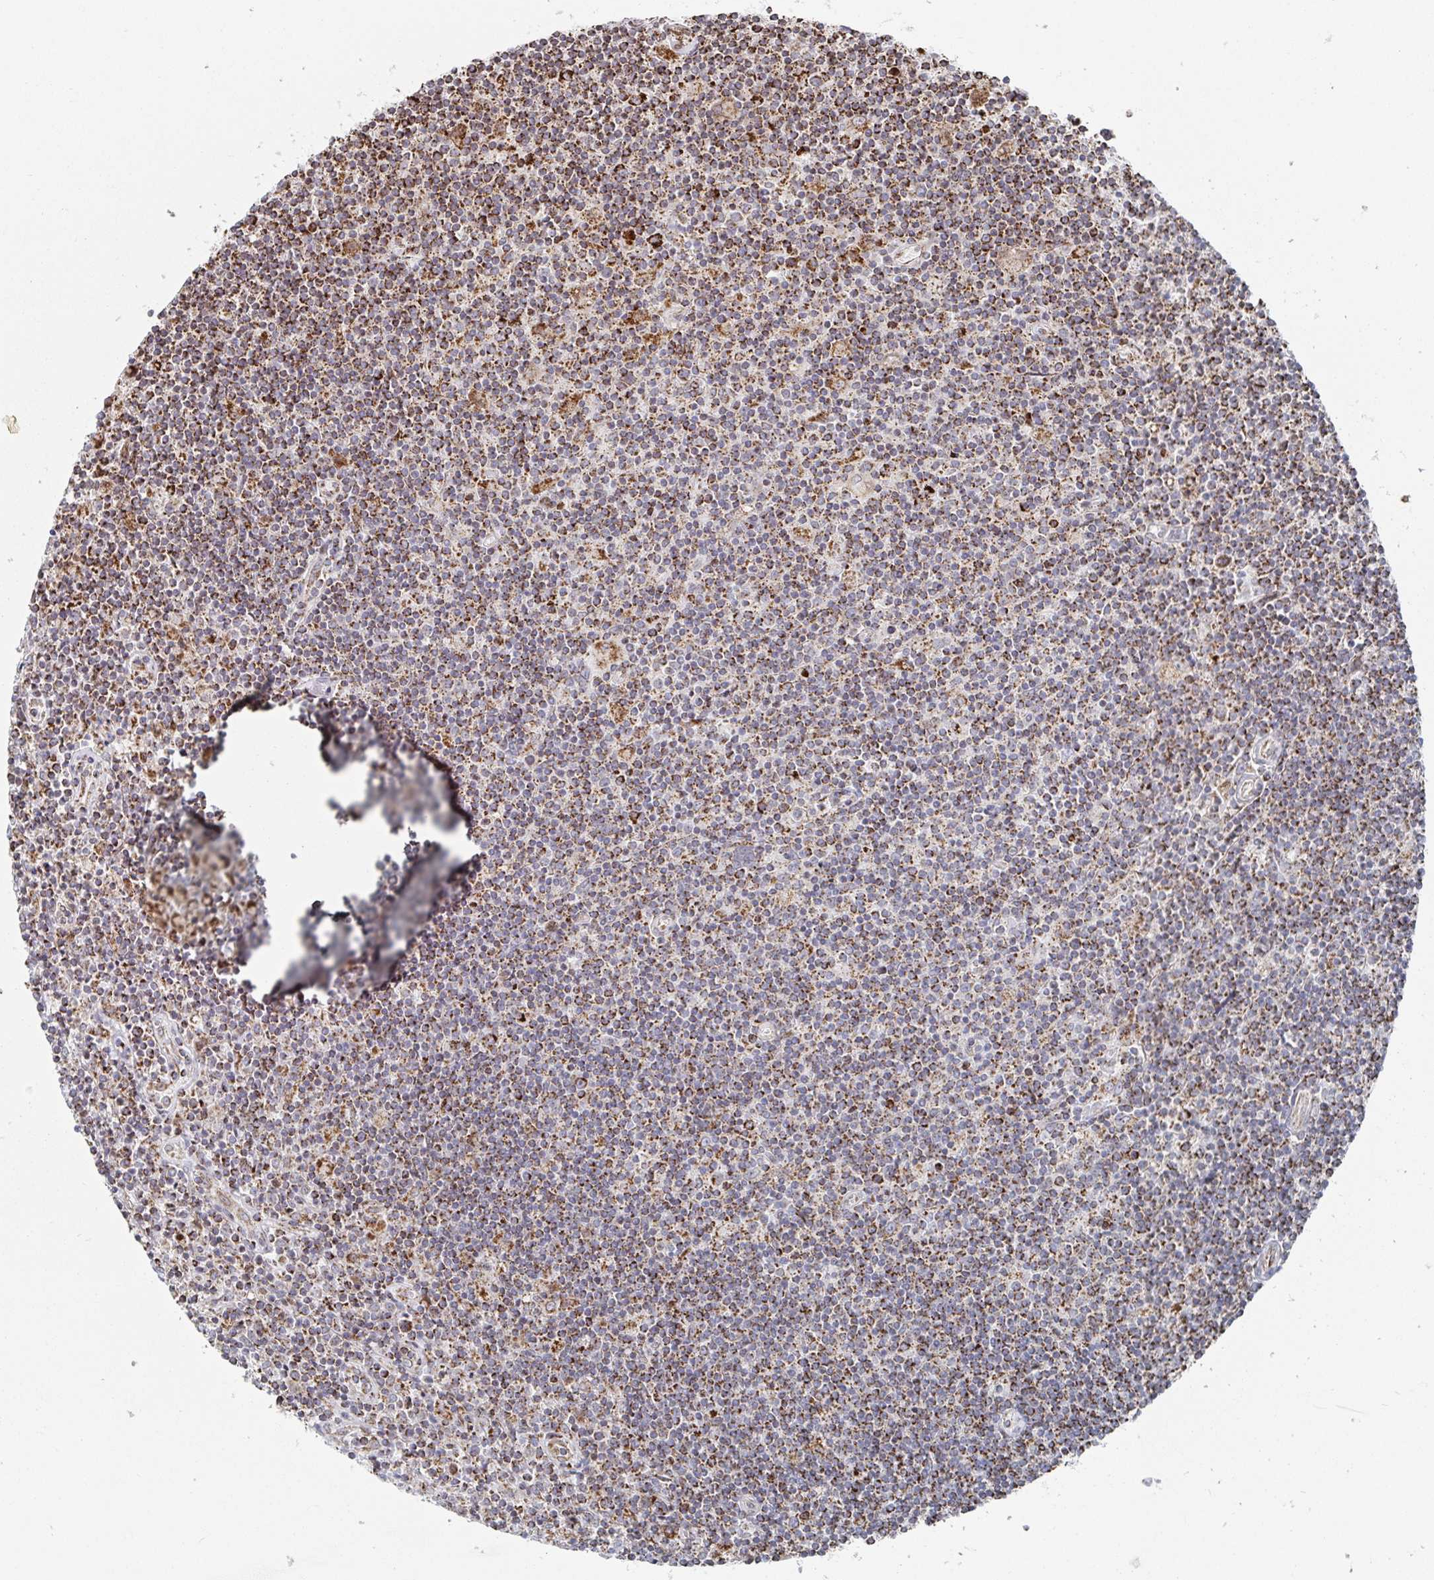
{"staining": {"intensity": "strong", "quantity": ">75%", "location": "cytoplasmic/membranous"}, "tissue": "lymphoma", "cell_type": "Tumor cells", "image_type": "cancer", "snomed": [{"axis": "morphology", "description": "Hodgkin's disease, NOS"}, {"axis": "topography", "description": "Lymph node"}], "caption": "An immunohistochemistry image of tumor tissue is shown. Protein staining in brown highlights strong cytoplasmic/membranous positivity in Hodgkin's disease within tumor cells. (DAB (3,3'-diaminobenzidine) IHC with brightfield microscopy, high magnification).", "gene": "STARD8", "patient": {"sex": "male", "age": 40}}